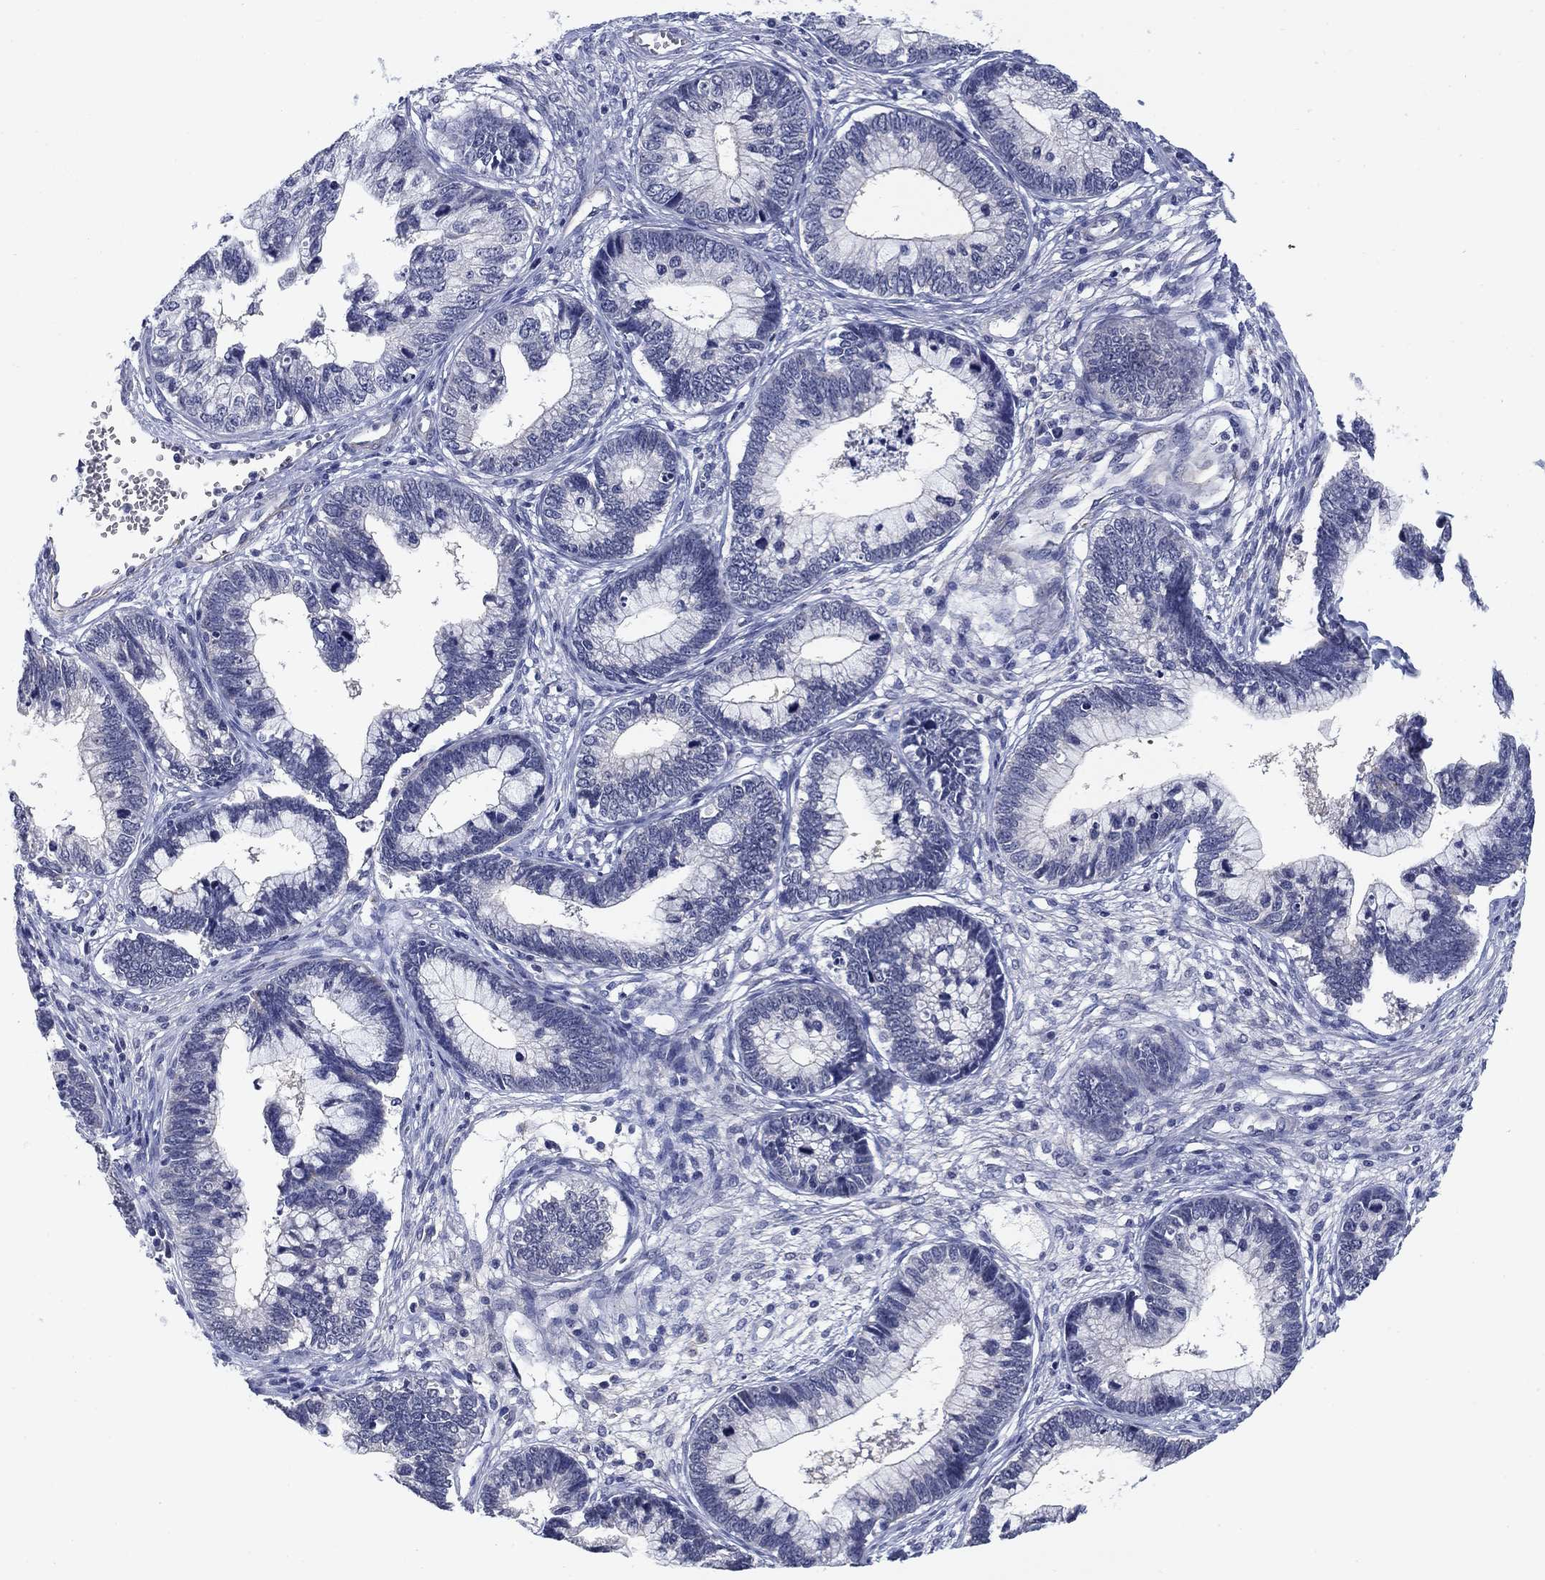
{"staining": {"intensity": "negative", "quantity": "none", "location": "none"}, "tissue": "cervical cancer", "cell_type": "Tumor cells", "image_type": "cancer", "snomed": [{"axis": "morphology", "description": "Adenocarcinoma, NOS"}, {"axis": "topography", "description": "Cervix"}], "caption": "This is an immunohistochemistry image of human cervical cancer (adenocarcinoma). There is no positivity in tumor cells.", "gene": "OTUB2", "patient": {"sex": "female", "age": 44}}